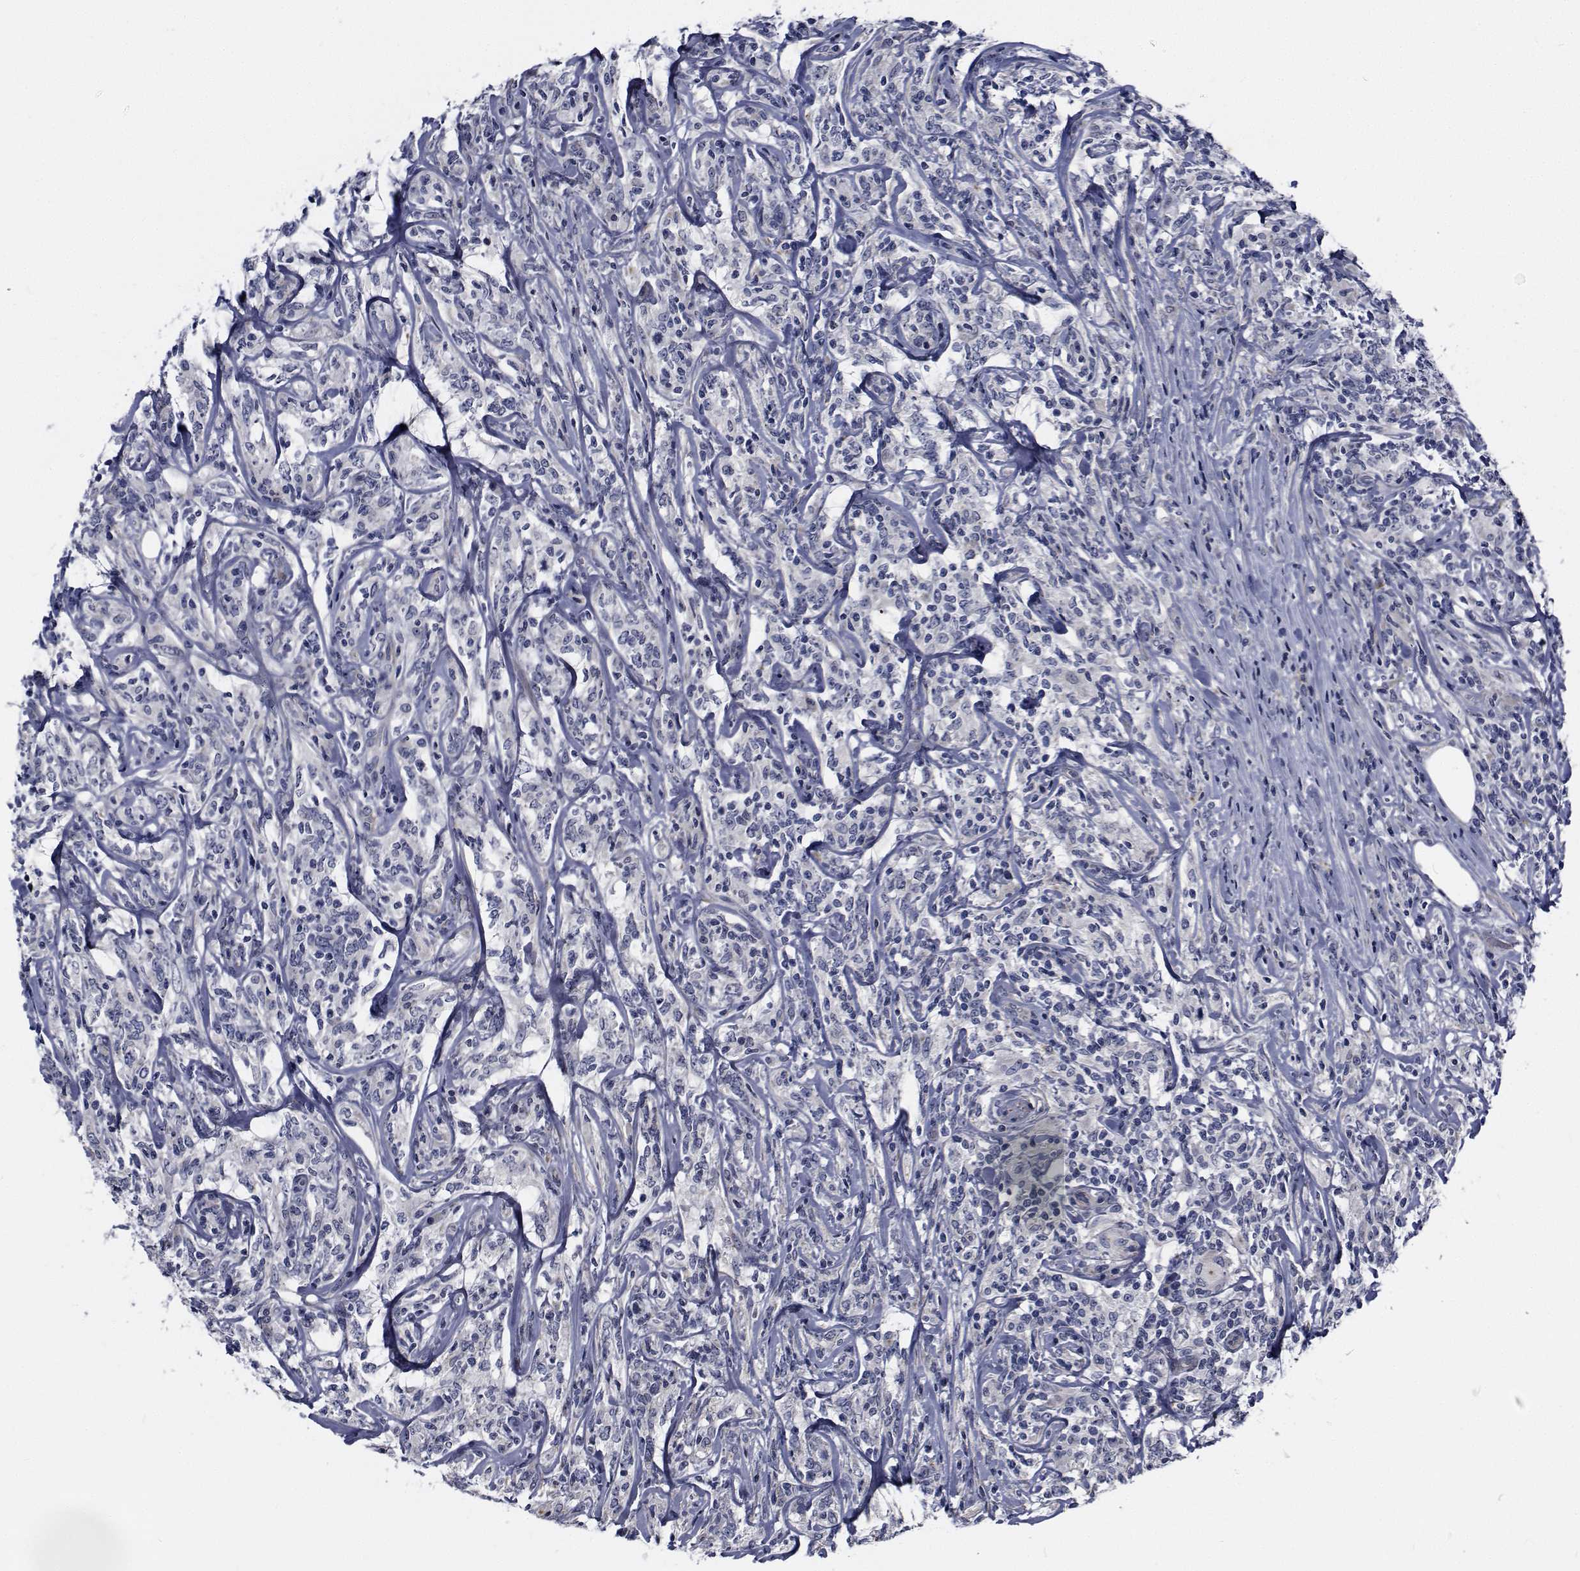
{"staining": {"intensity": "negative", "quantity": "none", "location": "none"}, "tissue": "lymphoma", "cell_type": "Tumor cells", "image_type": "cancer", "snomed": [{"axis": "morphology", "description": "Malignant lymphoma, non-Hodgkin's type, High grade"}, {"axis": "topography", "description": "Lymph node"}], "caption": "High-grade malignant lymphoma, non-Hodgkin's type was stained to show a protein in brown. There is no significant expression in tumor cells.", "gene": "TTBK1", "patient": {"sex": "female", "age": 84}}